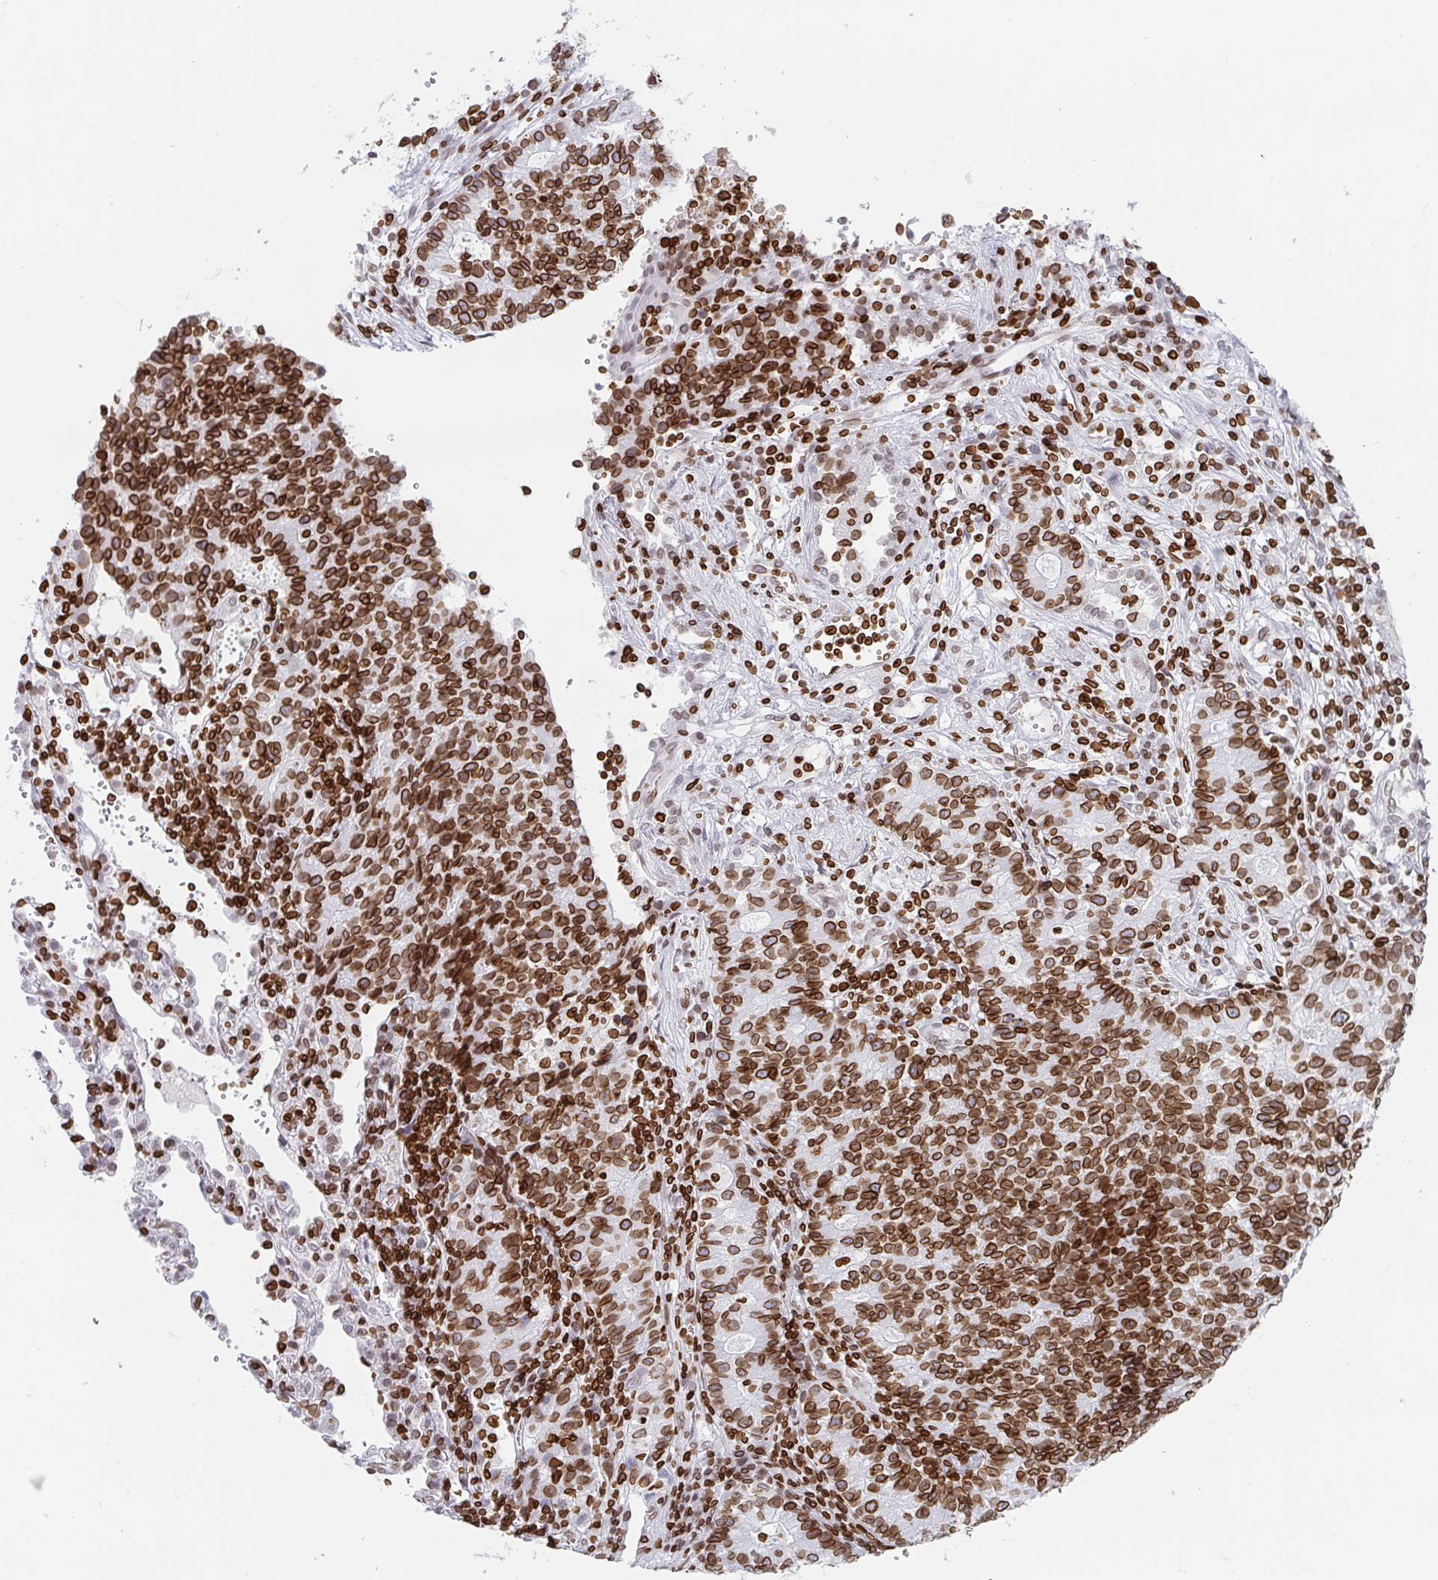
{"staining": {"intensity": "strong", "quantity": ">75%", "location": "cytoplasmic/membranous,nuclear"}, "tissue": "lung cancer", "cell_type": "Tumor cells", "image_type": "cancer", "snomed": [{"axis": "morphology", "description": "Adenocarcinoma, NOS"}, {"axis": "topography", "description": "Lung"}], "caption": "The micrograph shows a brown stain indicating the presence of a protein in the cytoplasmic/membranous and nuclear of tumor cells in adenocarcinoma (lung). (DAB = brown stain, brightfield microscopy at high magnification).", "gene": "BTBD7", "patient": {"sex": "male", "age": 57}}